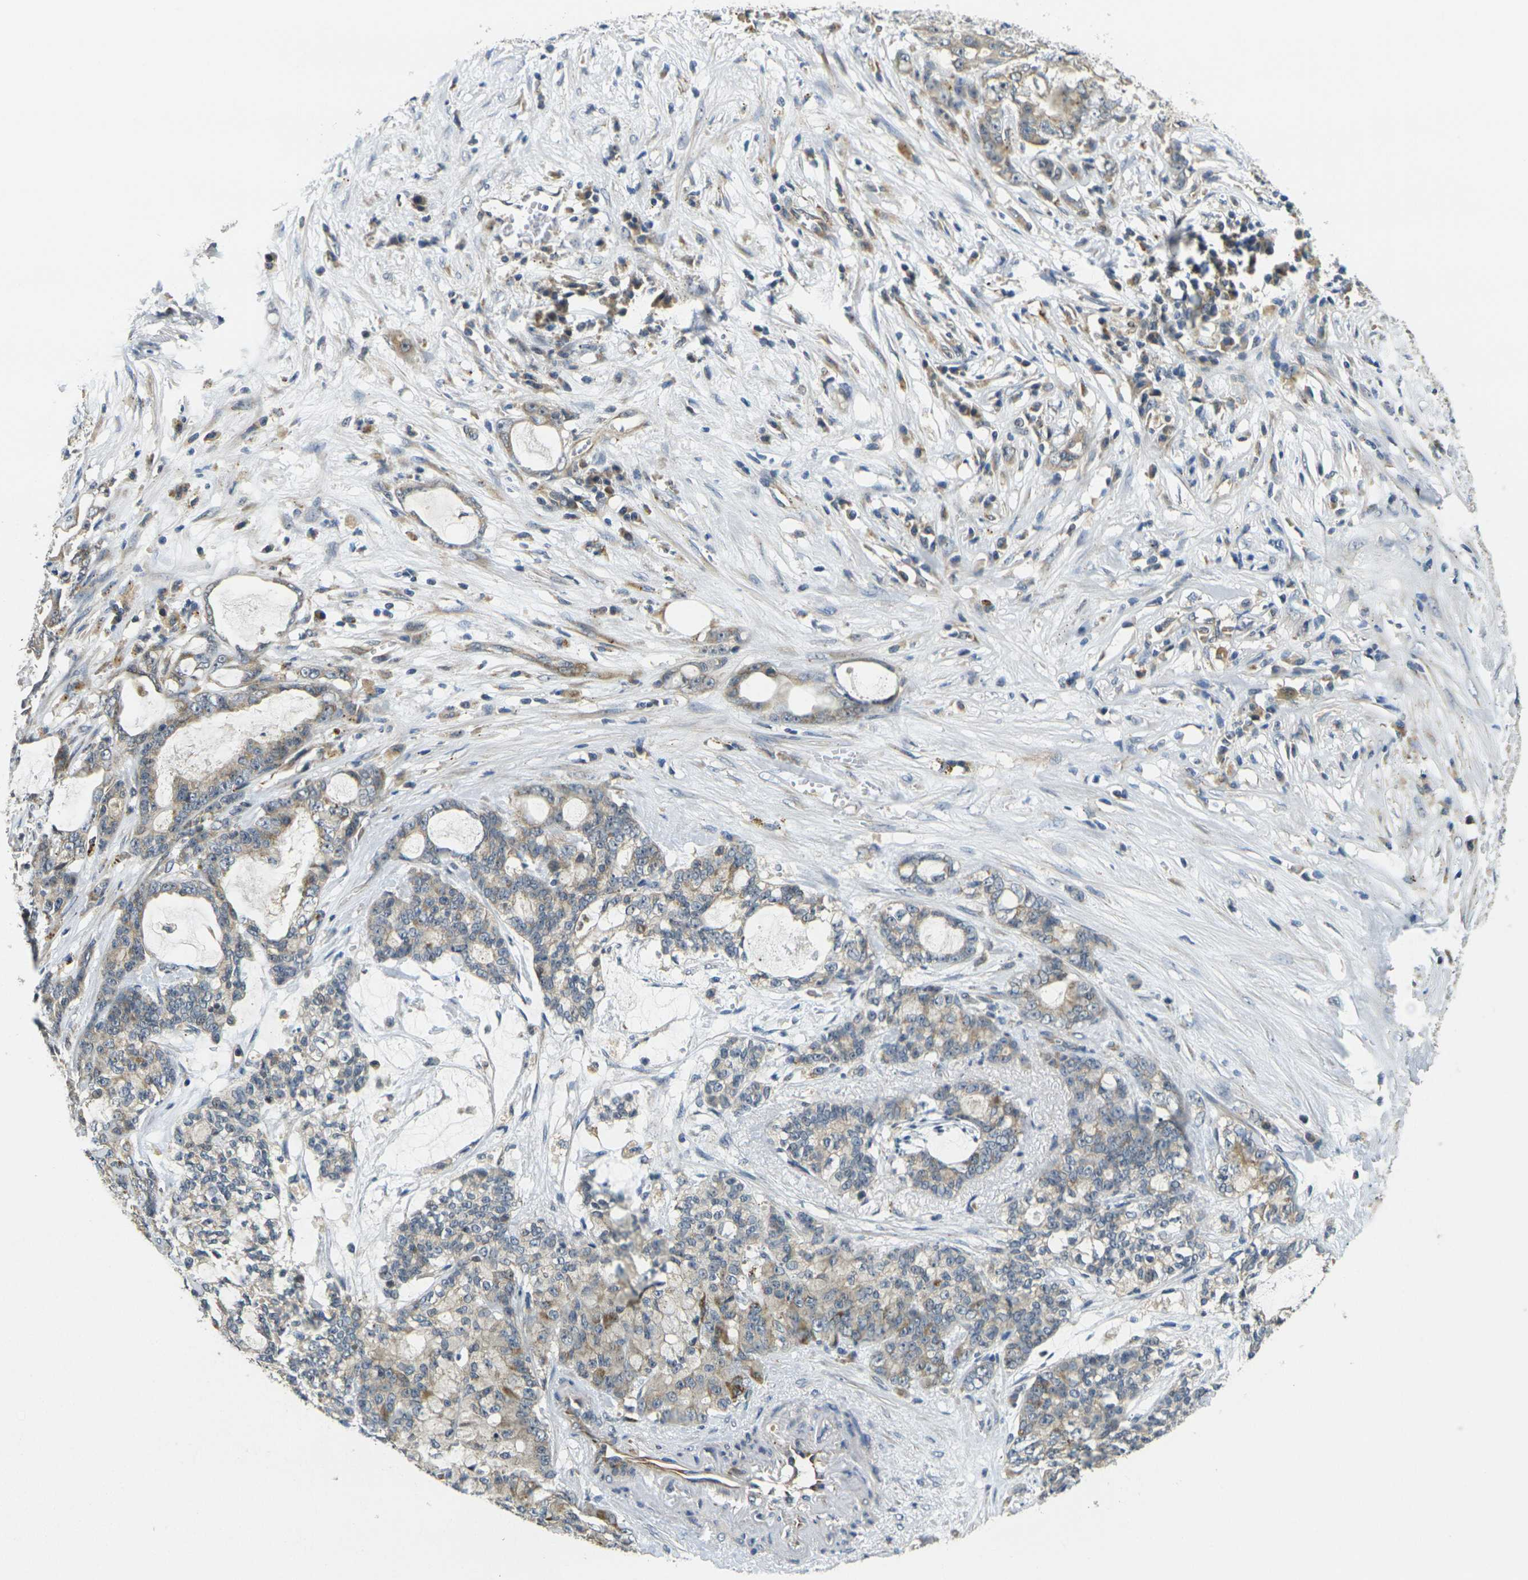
{"staining": {"intensity": "weak", "quantity": "<25%", "location": "cytoplasmic/membranous"}, "tissue": "pancreatic cancer", "cell_type": "Tumor cells", "image_type": "cancer", "snomed": [{"axis": "morphology", "description": "Adenocarcinoma, NOS"}, {"axis": "topography", "description": "Pancreas"}], "caption": "A high-resolution micrograph shows IHC staining of adenocarcinoma (pancreatic), which reveals no significant expression in tumor cells.", "gene": "MINAR2", "patient": {"sex": "female", "age": 73}}